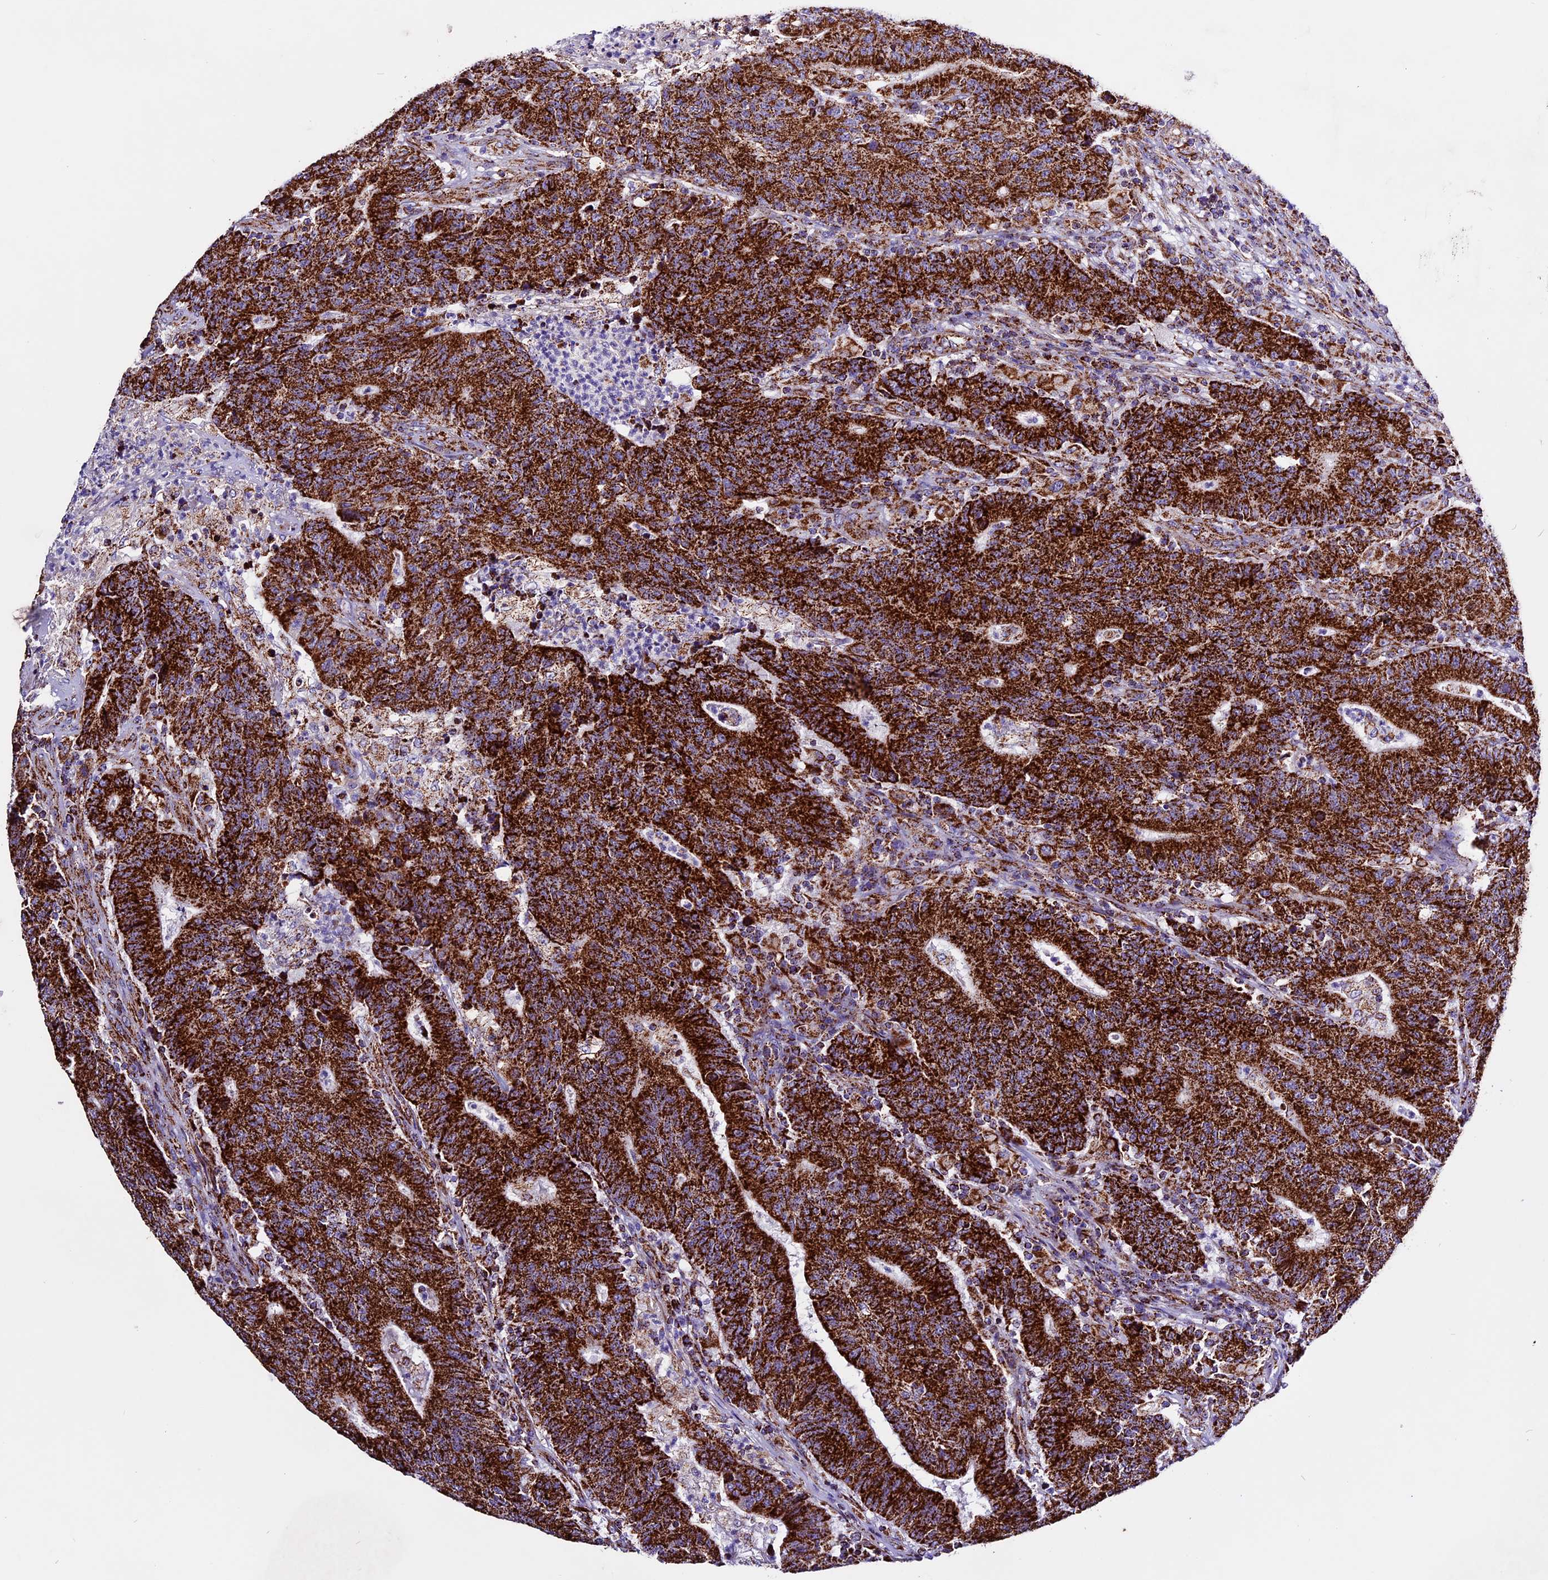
{"staining": {"intensity": "strong", "quantity": ">75%", "location": "cytoplasmic/membranous"}, "tissue": "colorectal cancer", "cell_type": "Tumor cells", "image_type": "cancer", "snomed": [{"axis": "morphology", "description": "Adenocarcinoma, NOS"}, {"axis": "topography", "description": "Colon"}], "caption": "The photomicrograph demonstrates staining of colorectal cancer (adenocarcinoma), revealing strong cytoplasmic/membranous protein staining (brown color) within tumor cells.", "gene": "CX3CL1", "patient": {"sex": "female", "age": 75}}